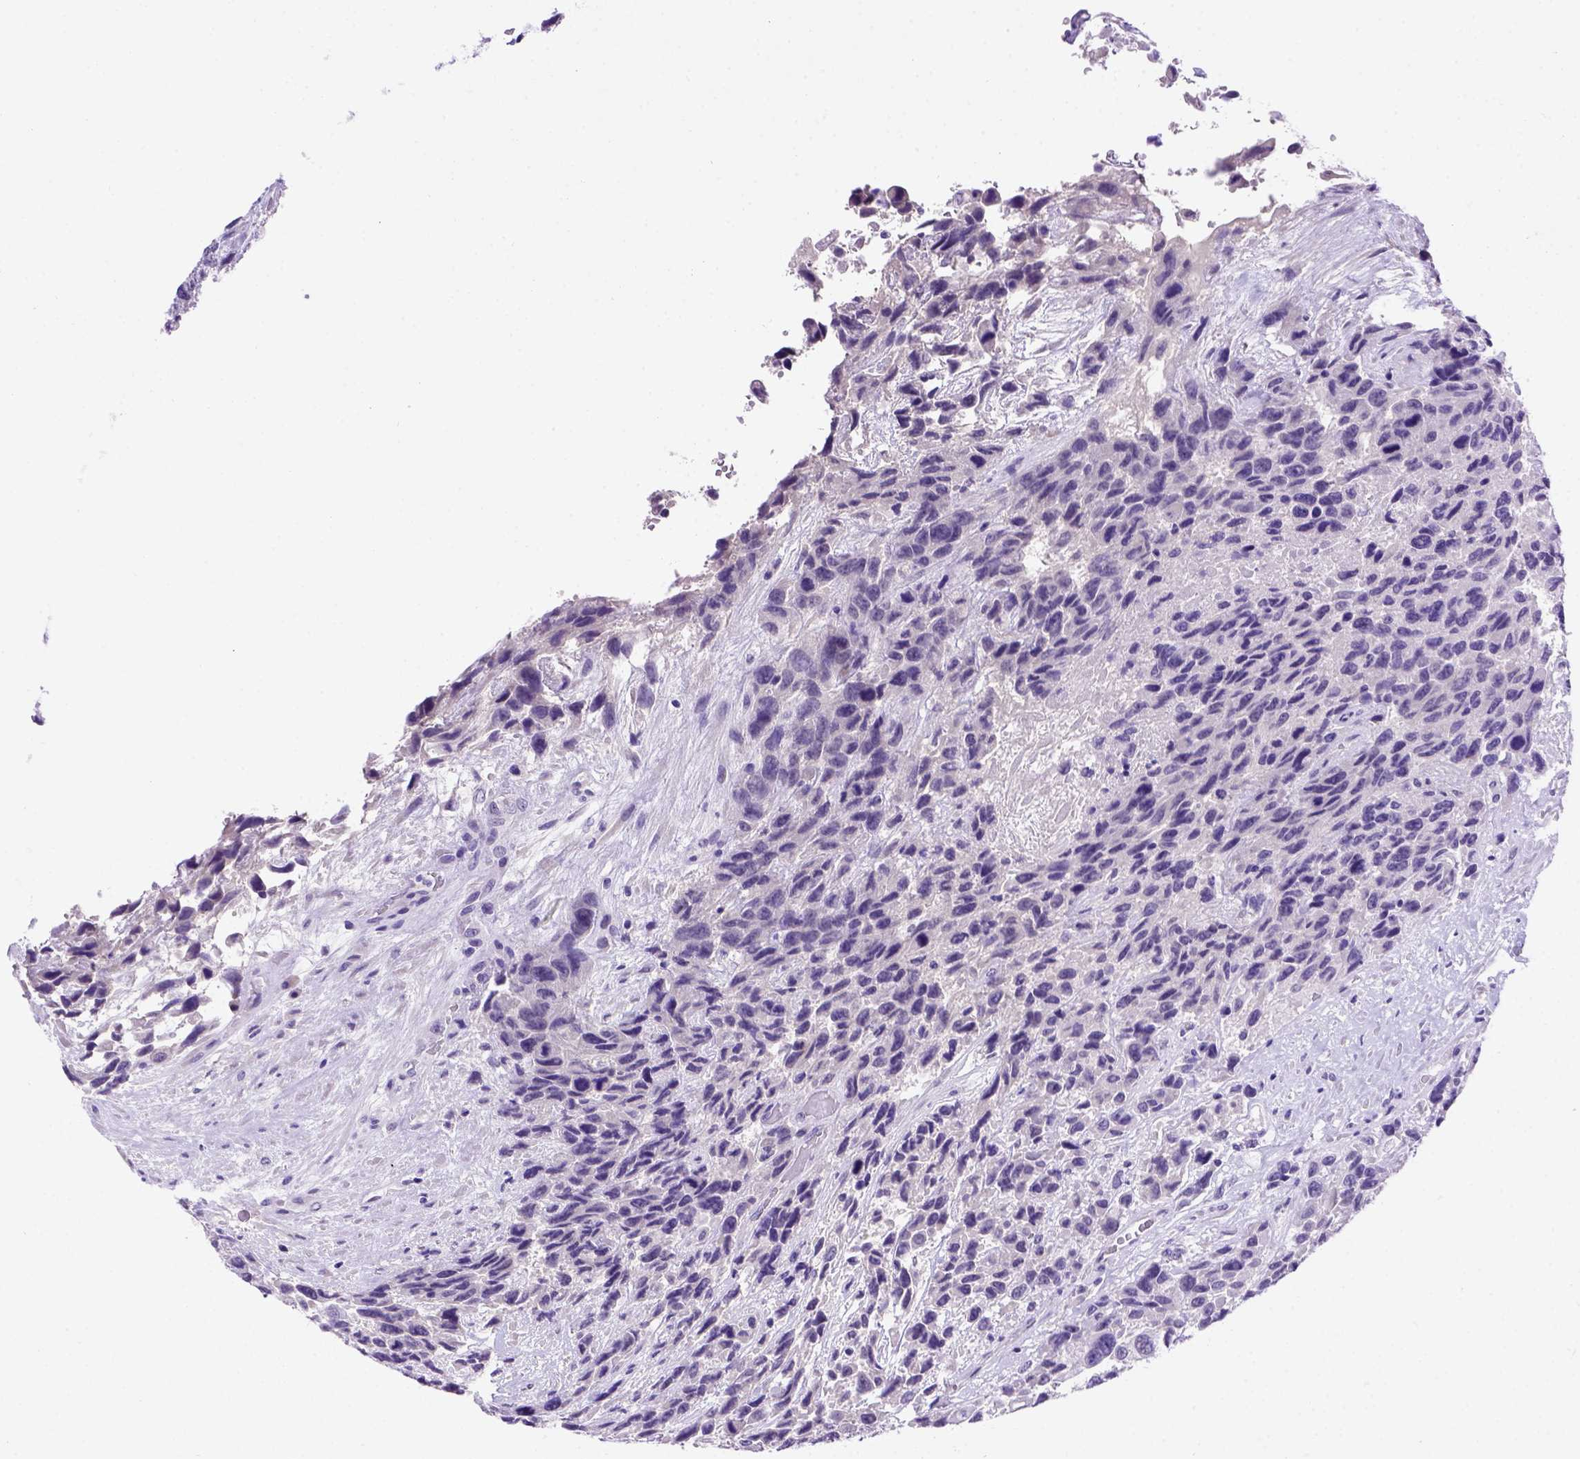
{"staining": {"intensity": "negative", "quantity": "none", "location": "none"}, "tissue": "urothelial cancer", "cell_type": "Tumor cells", "image_type": "cancer", "snomed": [{"axis": "morphology", "description": "Urothelial carcinoma, High grade"}, {"axis": "topography", "description": "Urinary bladder"}], "caption": "Protein analysis of urothelial cancer demonstrates no significant positivity in tumor cells. (Brightfield microscopy of DAB (3,3'-diaminobenzidine) immunohistochemistry (IHC) at high magnification).", "gene": "FAM81B", "patient": {"sex": "female", "age": 70}}